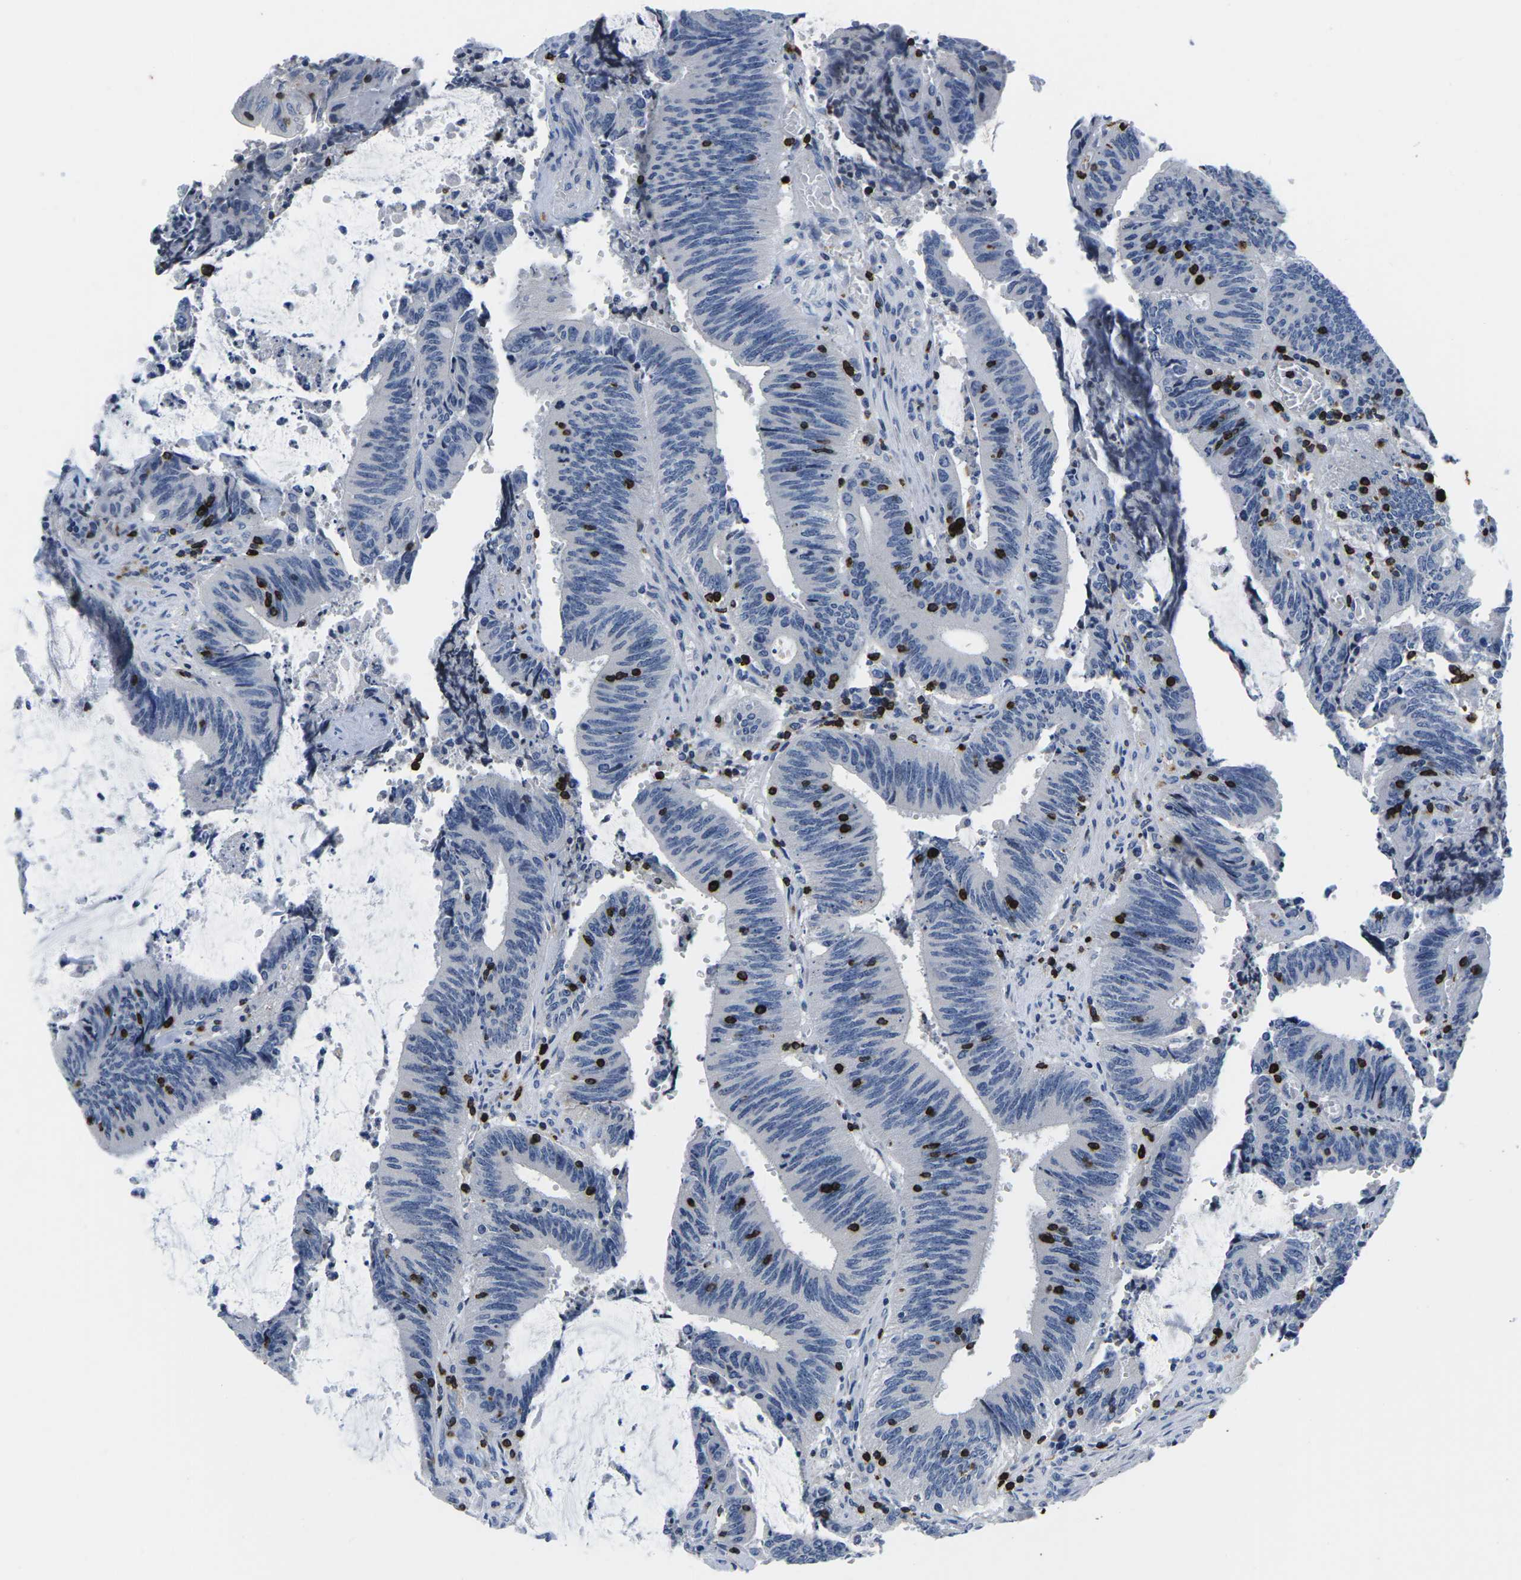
{"staining": {"intensity": "negative", "quantity": "none", "location": "none"}, "tissue": "colorectal cancer", "cell_type": "Tumor cells", "image_type": "cancer", "snomed": [{"axis": "morphology", "description": "Normal tissue, NOS"}, {"axis": "morphology", "description": "Adenocarcinoma, NOS"}, {"axis": "topography", "description": "Rectum"}], "caption": "Immunohistochemistry (IHC) image of neoplastic tissue: human adenocarcinoma (colorectal) stained with DAB shows no significant protein expression in tumor cells.", "gene": "CTSW", "patient": {"sex": "female", "age": 66}}